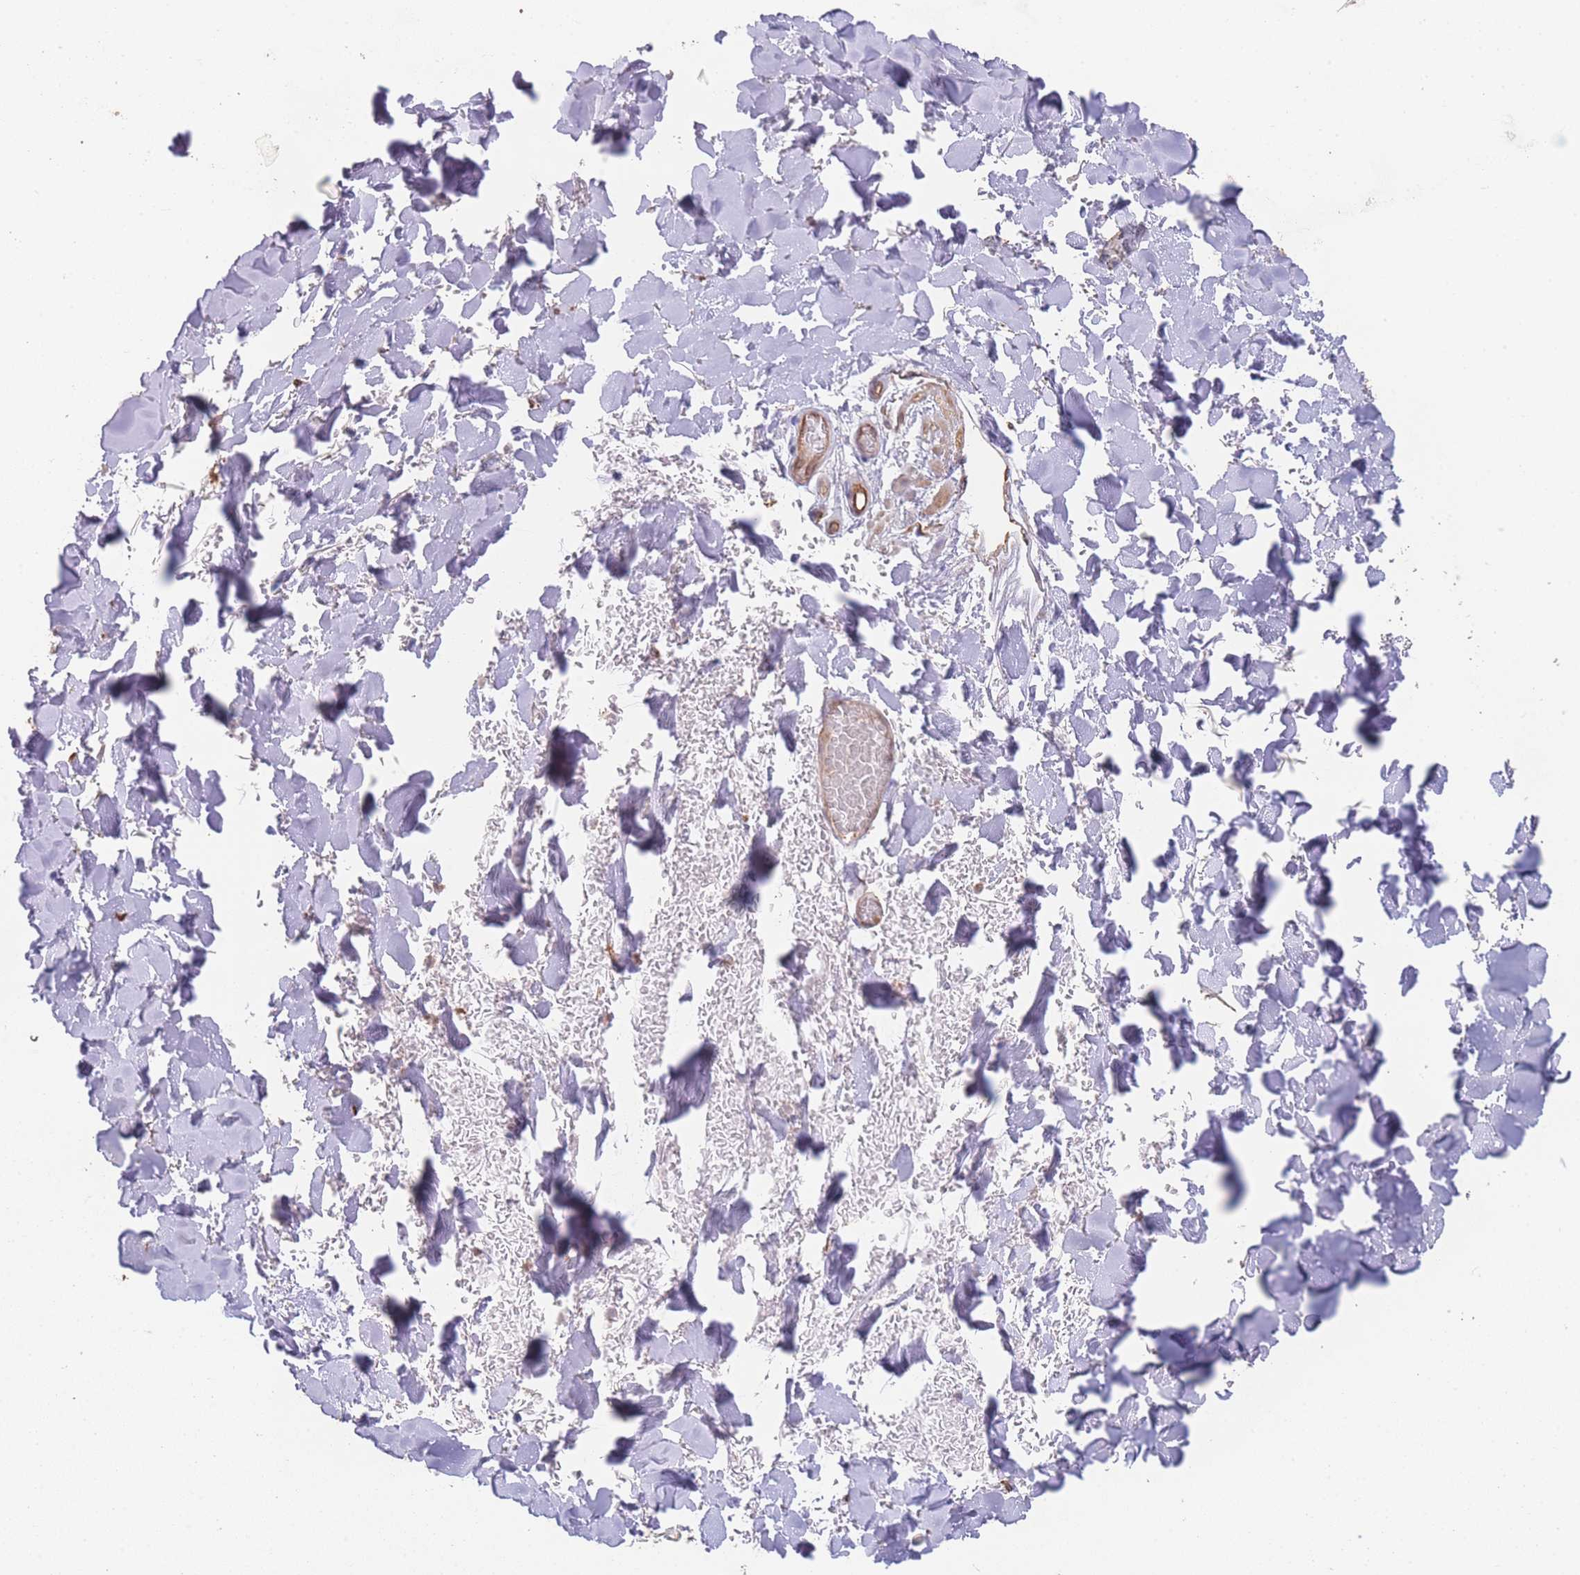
{"staining": {"intensity": "moderate", "quantity": ">75%", "location": "cytoplasmic/membranous"}, "tissue": "adipose tissue", "cell_type": "Adipocytes", "image_type": "normal", "snomed": [{"axis": "morphology", "description": "Normal tissue, NOS"}, {"axis": "topography", "description": "Salivary gland"}, {"axis": "topography", "description": "Peripheral nerve tissue"}], "caption": "Adipose tissue stained with immunohistochemistry shows moderate cytoplasmic/membranous staining in about >75% of adipocytes. (brown staining indicates protein expression, while blue staining denotes nuclei).", "gene": "PXMP4", "patient": {"sex": "male", "age": 38}}